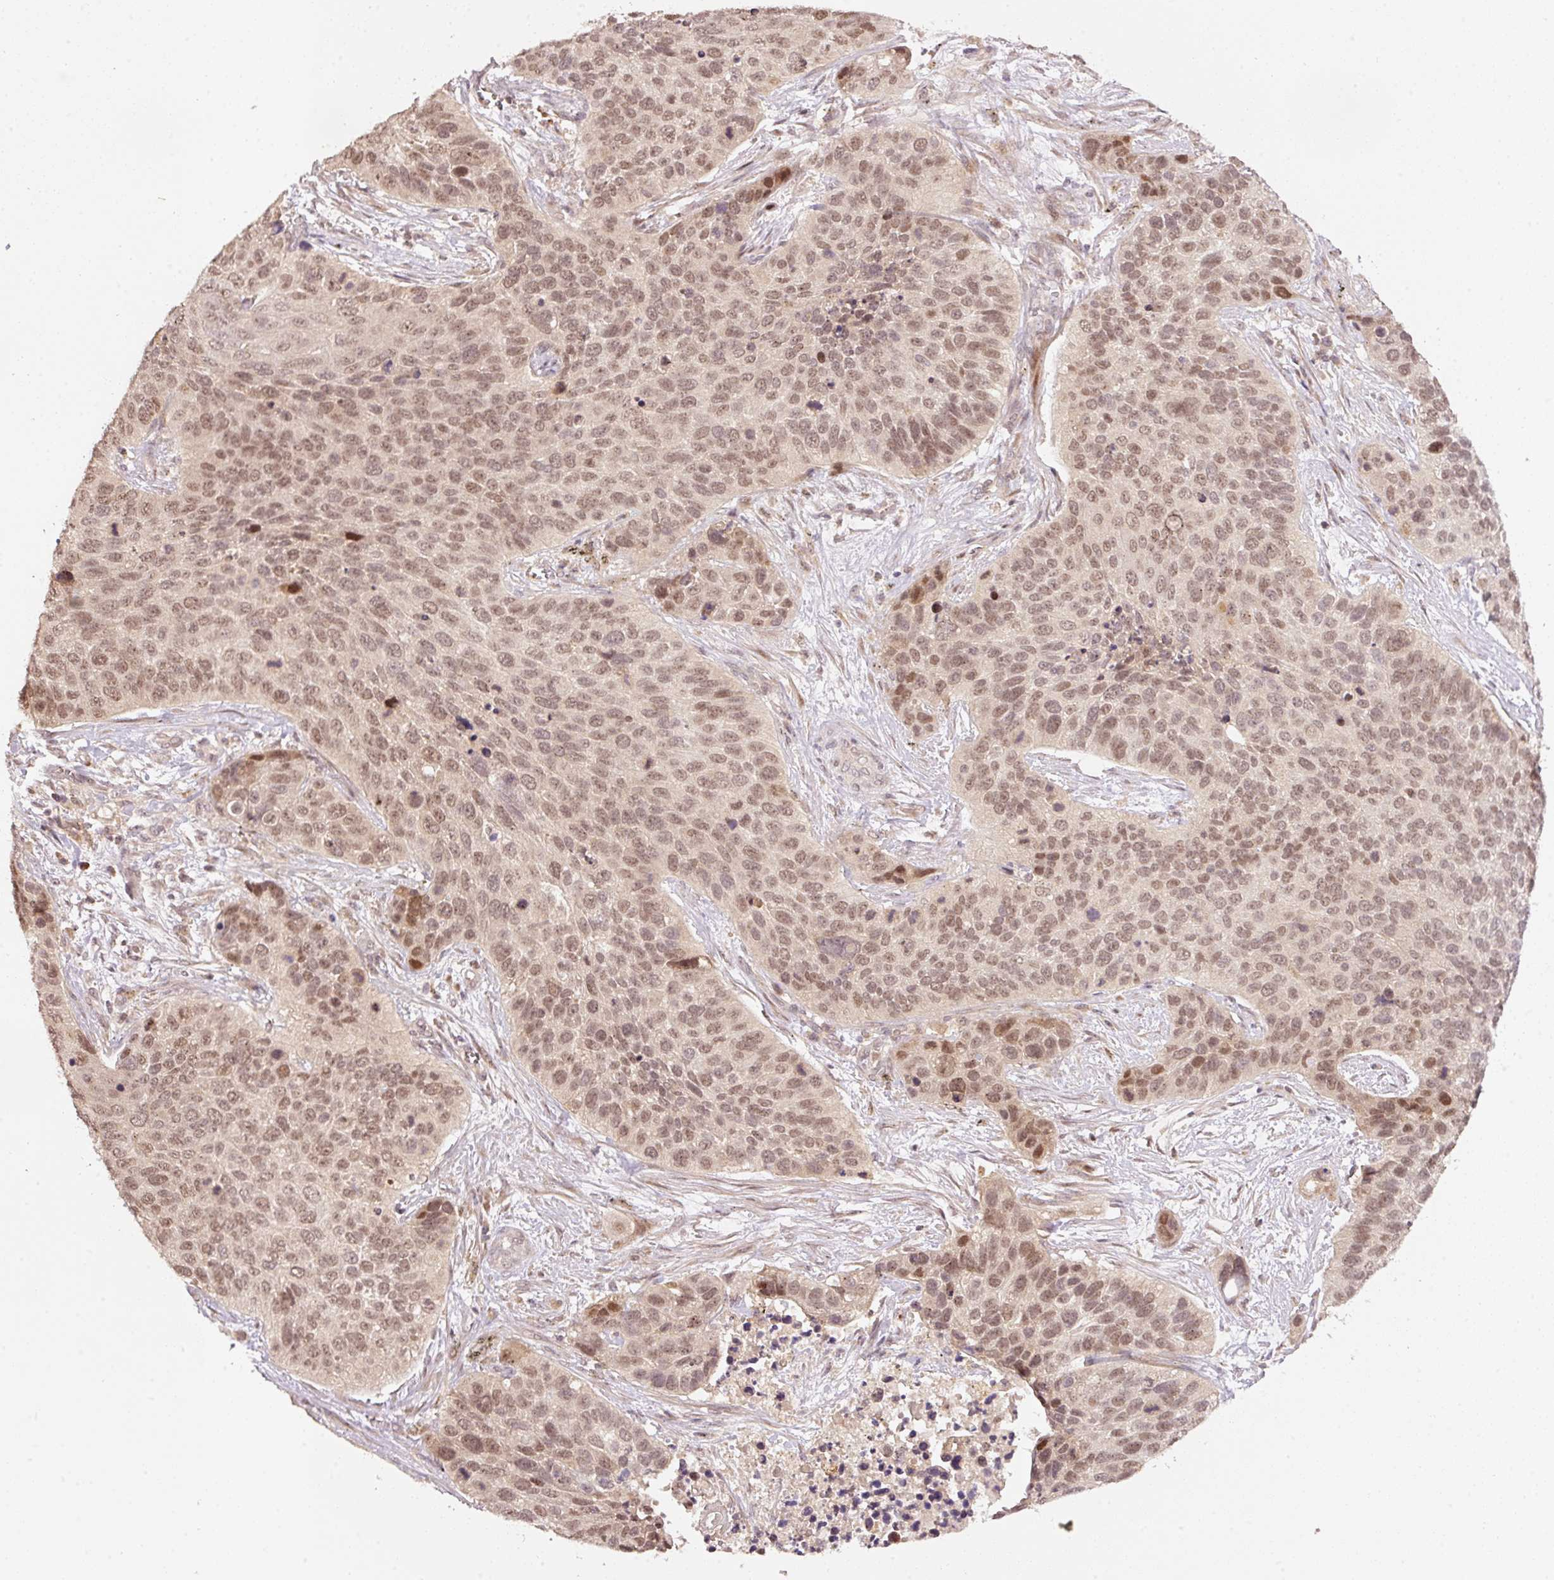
{"staining": {"intensity": "moderate", "quantity": ">75%", "location": "nuclear"}, "tissue": "lung cancer", "cell_type": "Tumor cells", "image_type": "cancer", "snomed": [{"axis": "morphology", "description": "Squamous cell carcinoma, NOS"}, {"axis": "topography", "description": "Lung"}], "caption": "Protein analysis of squamous cell carcinoma (lung) tissue shows moderate nuclear positivity in approximately >75% of tumor cells. (DAB (3,3'-diaminobenzidine) IHC with brightfield microscopy, high magnification).", "gene": "PCDHB1", "patient": {"sex": "male", "age": 62}}